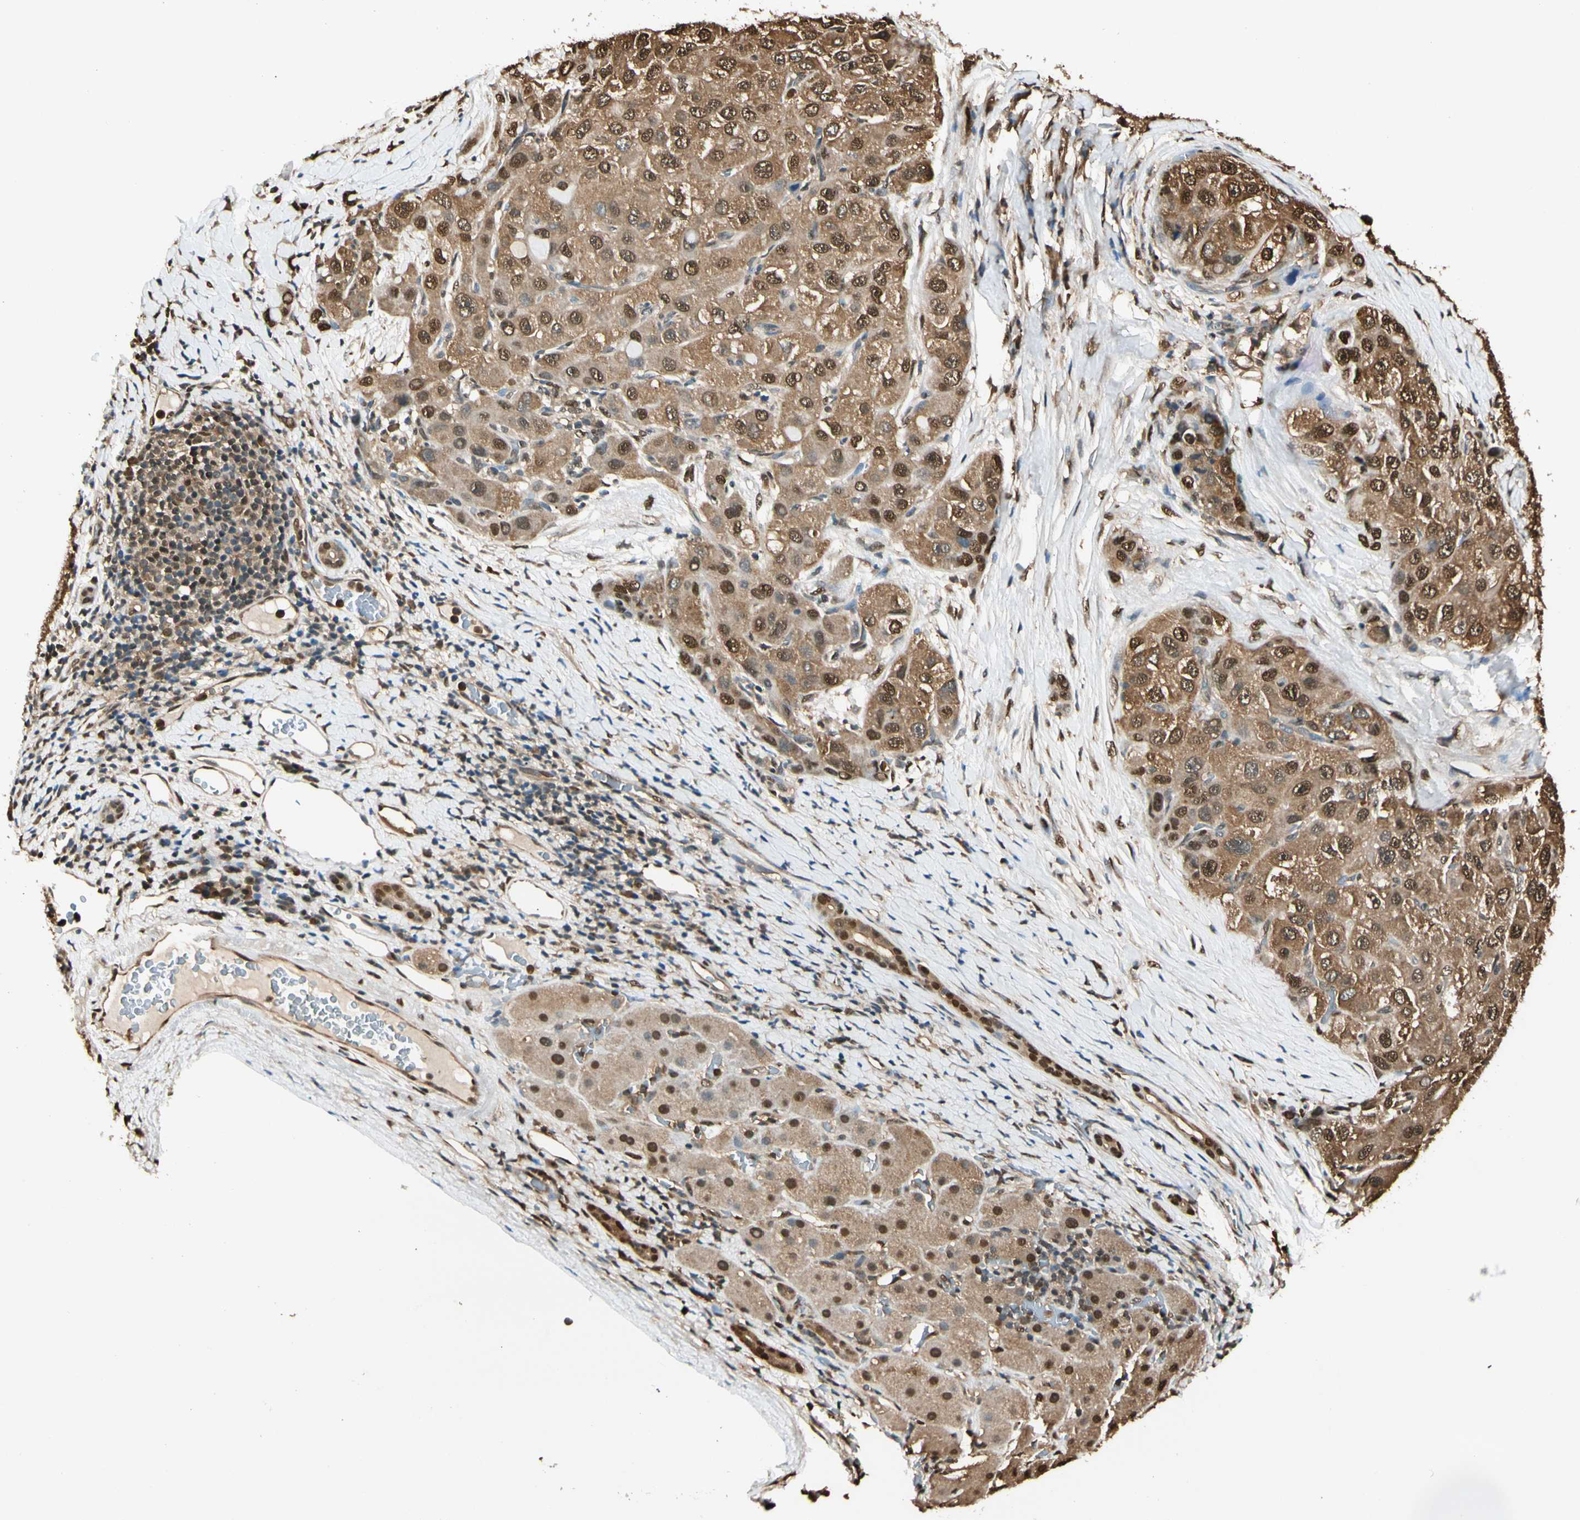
{"staining": {"intensity": "strong", "quantity": ">75%", "location": "cytoplasmic/membranous,nuclear"}, "tissue": "liver cancer", "cell_type": "Tumor cells", "image_type": "cancer", "snomed": [{"axis": "morphology", "description": "Carcinoma, Hepatocellular, NOS"}, {"axis": "topography", "description": "Liver"}], "caption": "Brown immunohistochemical staining in human liver hepatocellular carcinoma reveals strong cytoplasmic/membranous and nuclear expression in approximately >75% of tumor cells.", "gene": "PNCK", "patient": {"sex": "male", "age": 80}}